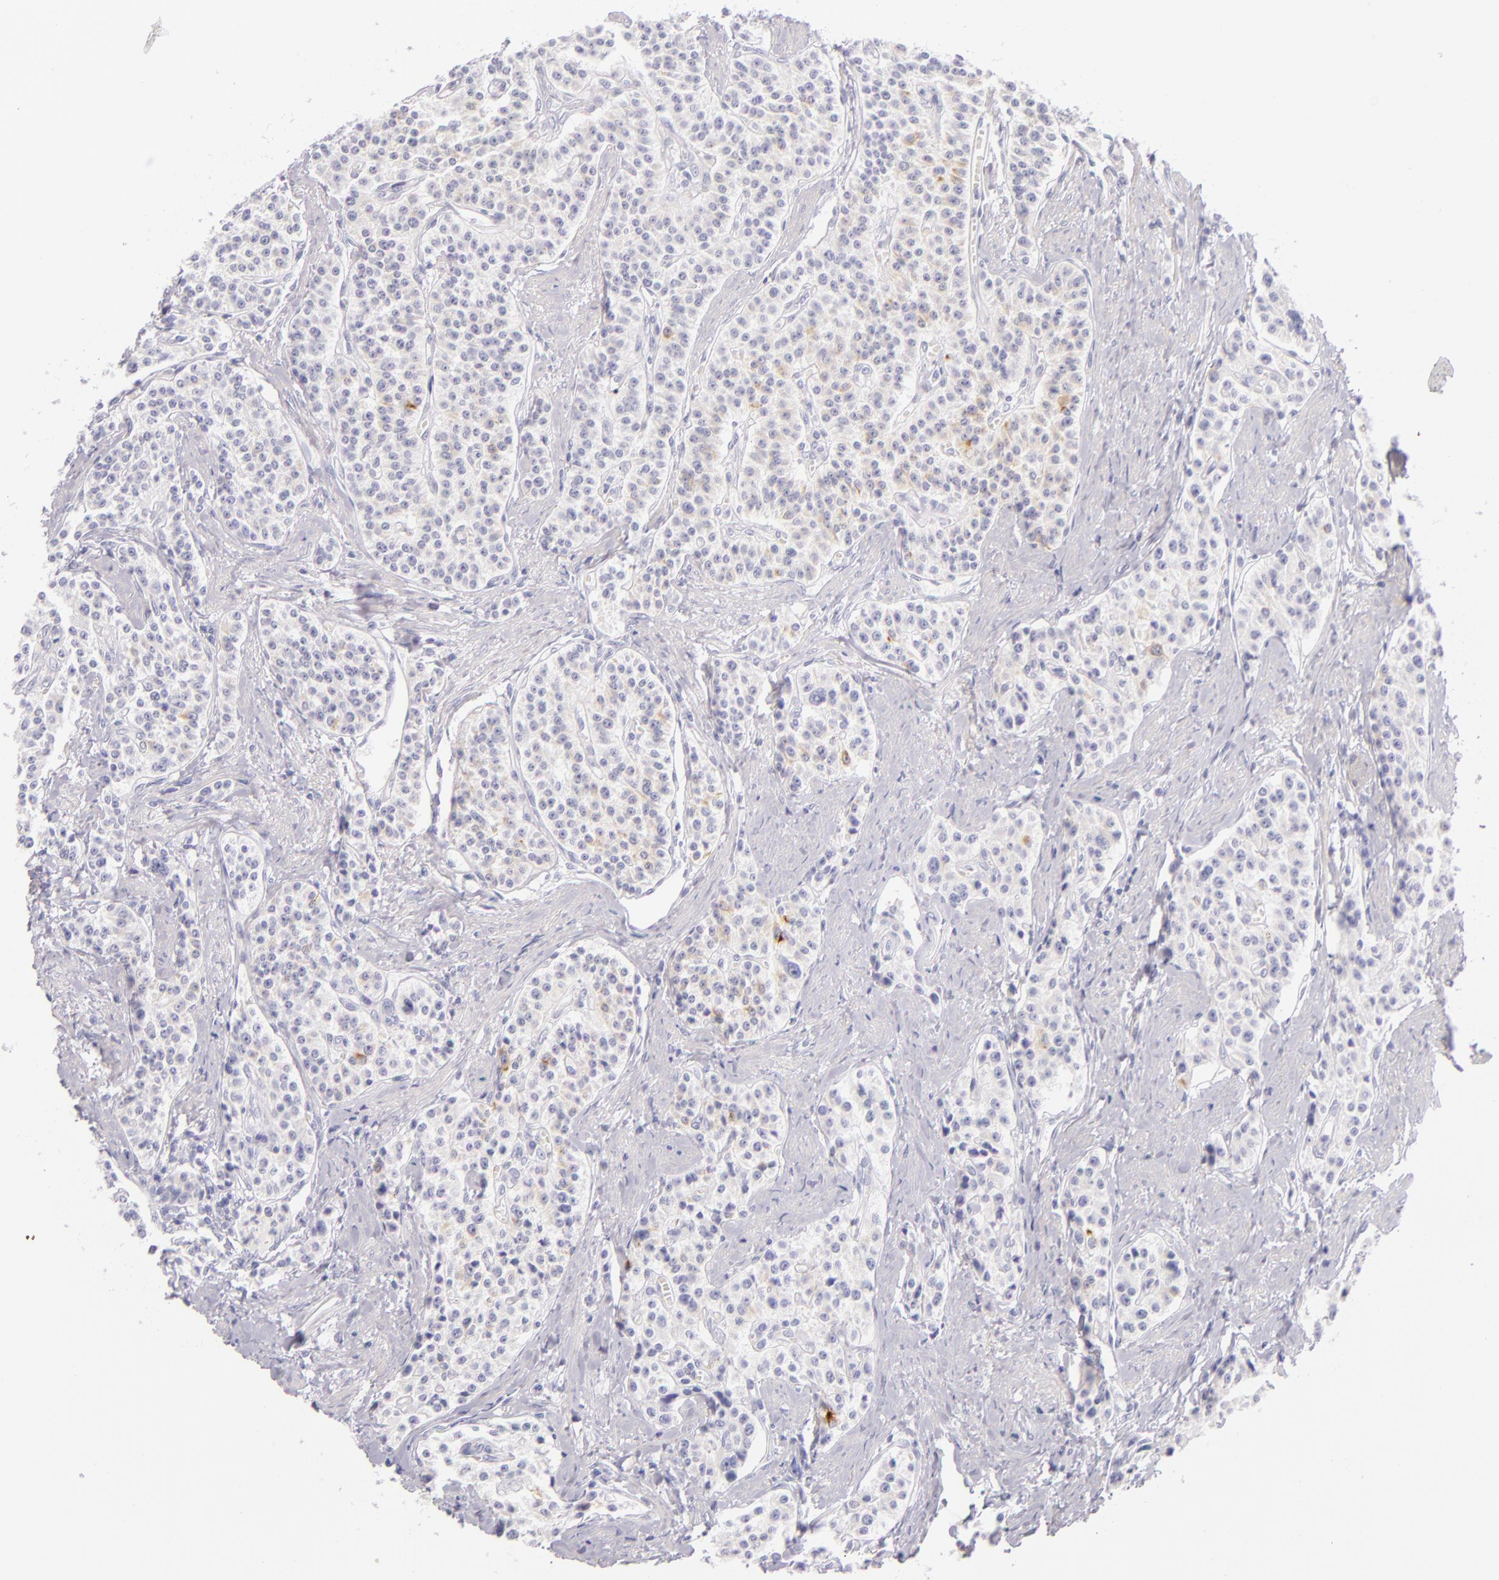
{"staining": {"intensity": "negative", "quantity": "none", "location": "none"}, "tissue": "carcinoid", "cell_type": "Tumor cells", "image_type": "cancer", "snomed": [{"axis": "morphology", "description": "Carcinoid, malignant, NOS"}, {"axis": "topography", "description": "Stomach"}], "caption": "Immunohistochemistry histopathology image of neoplastic tissue: human carcinoid (malignant) stained with DAB (3,3'-diaminobenzidine) shows no significant protein staining in tumor cells. Brightfield microscopy of IHC stained with DAB (3,3'-diaminobenzidine) (brown) and hematoxylin (blue), captured at high magnification.", "gene": "INA", "patient": {"sex": "female", "age": 76}}